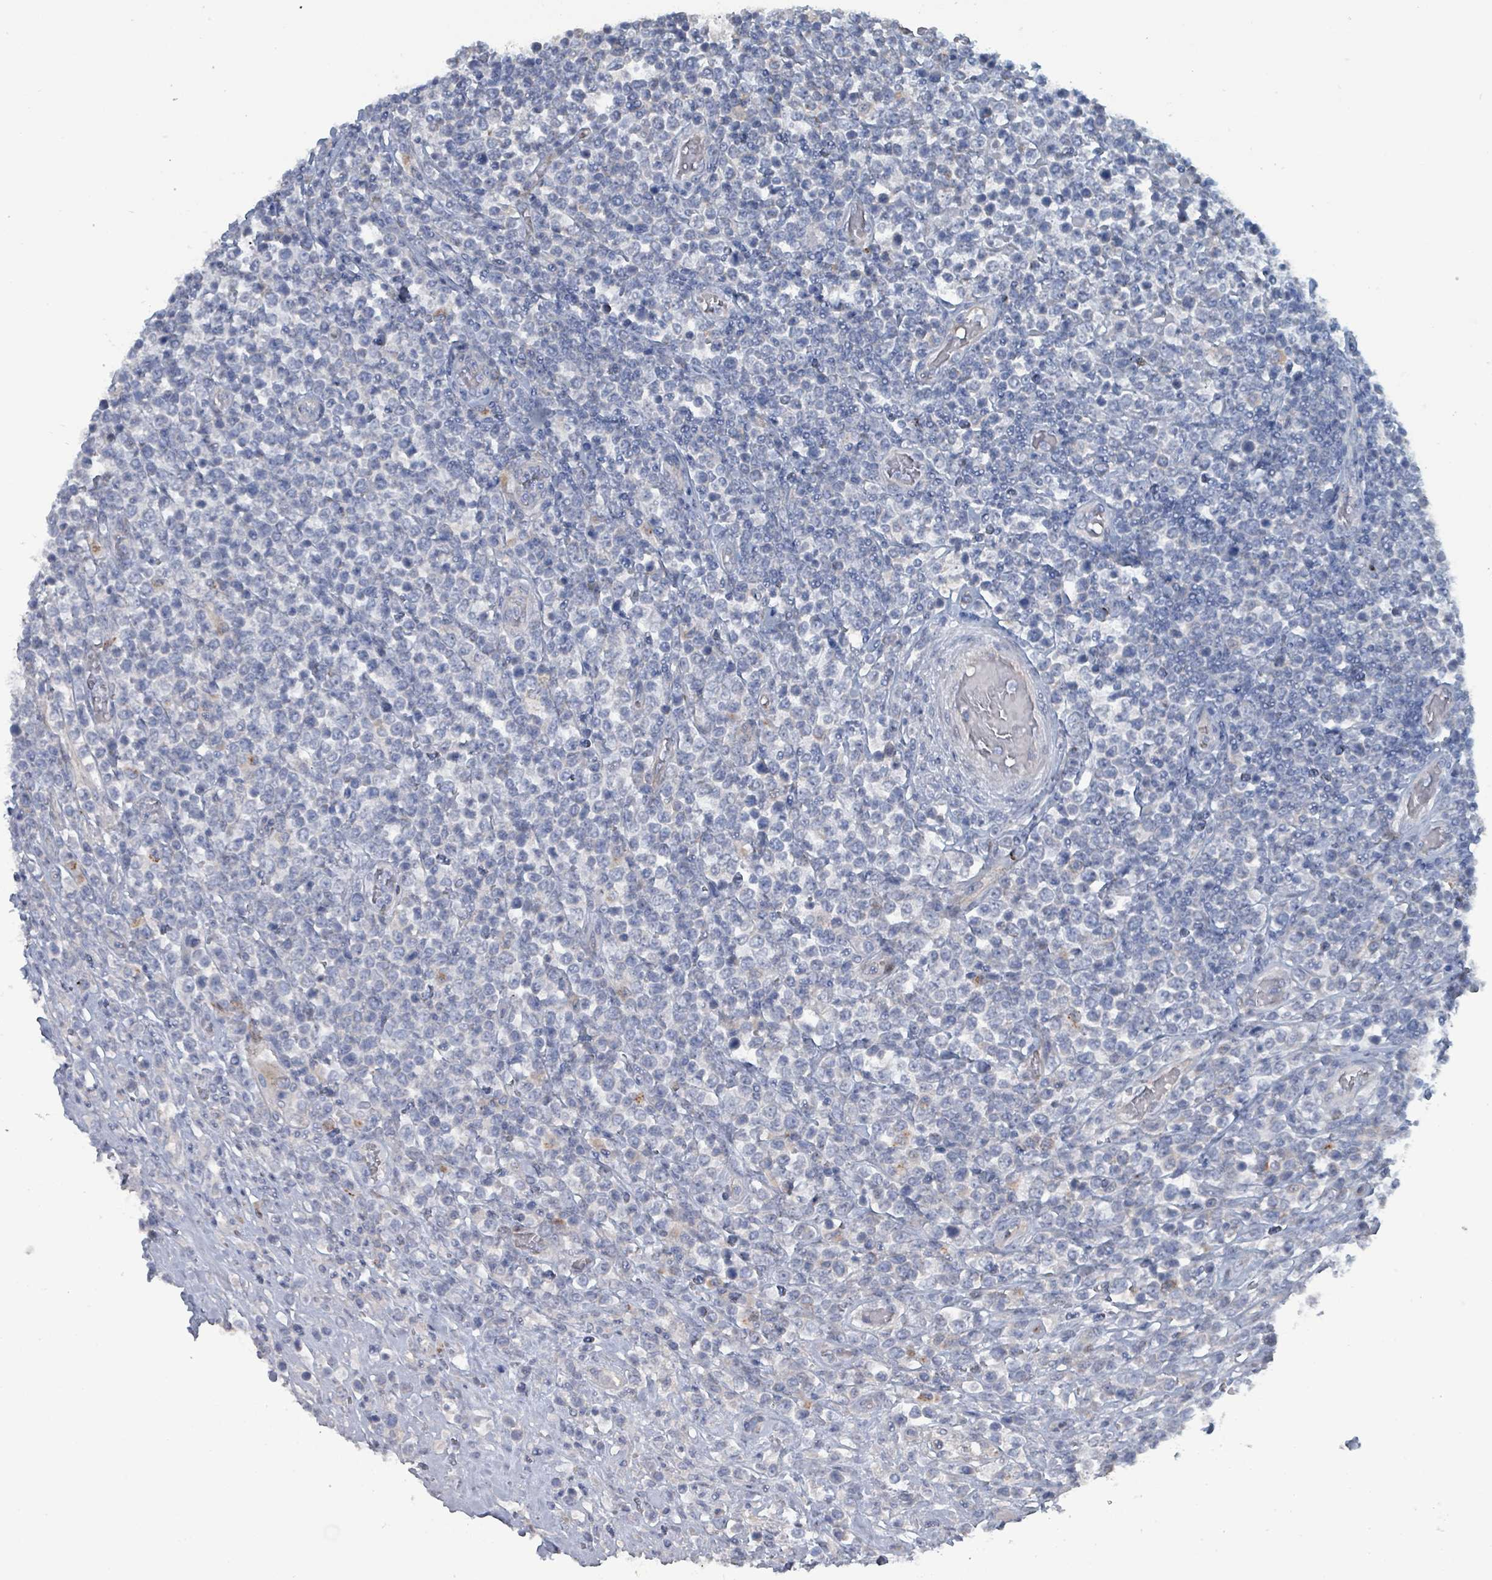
{"staining": {"intensity": "negative", "quantity": "none", "location": "none"}, "tissue": "lymphoma", "cell_type": "Tumor cells", "image_type": "cancer", "snomed": [{"axis": "morphology", "description": "Malignant lymphoma, non-Hodgkin's type, High grade"}, {"axis": "topography", "description": "Soft tissue"}], "caption": "Tumor cells show no significant staining in high-grade malignant lymphoma, non-Hodgkin's type.", "gene": "TAAR5", "patient": {"sex": "female", "age": 56}}